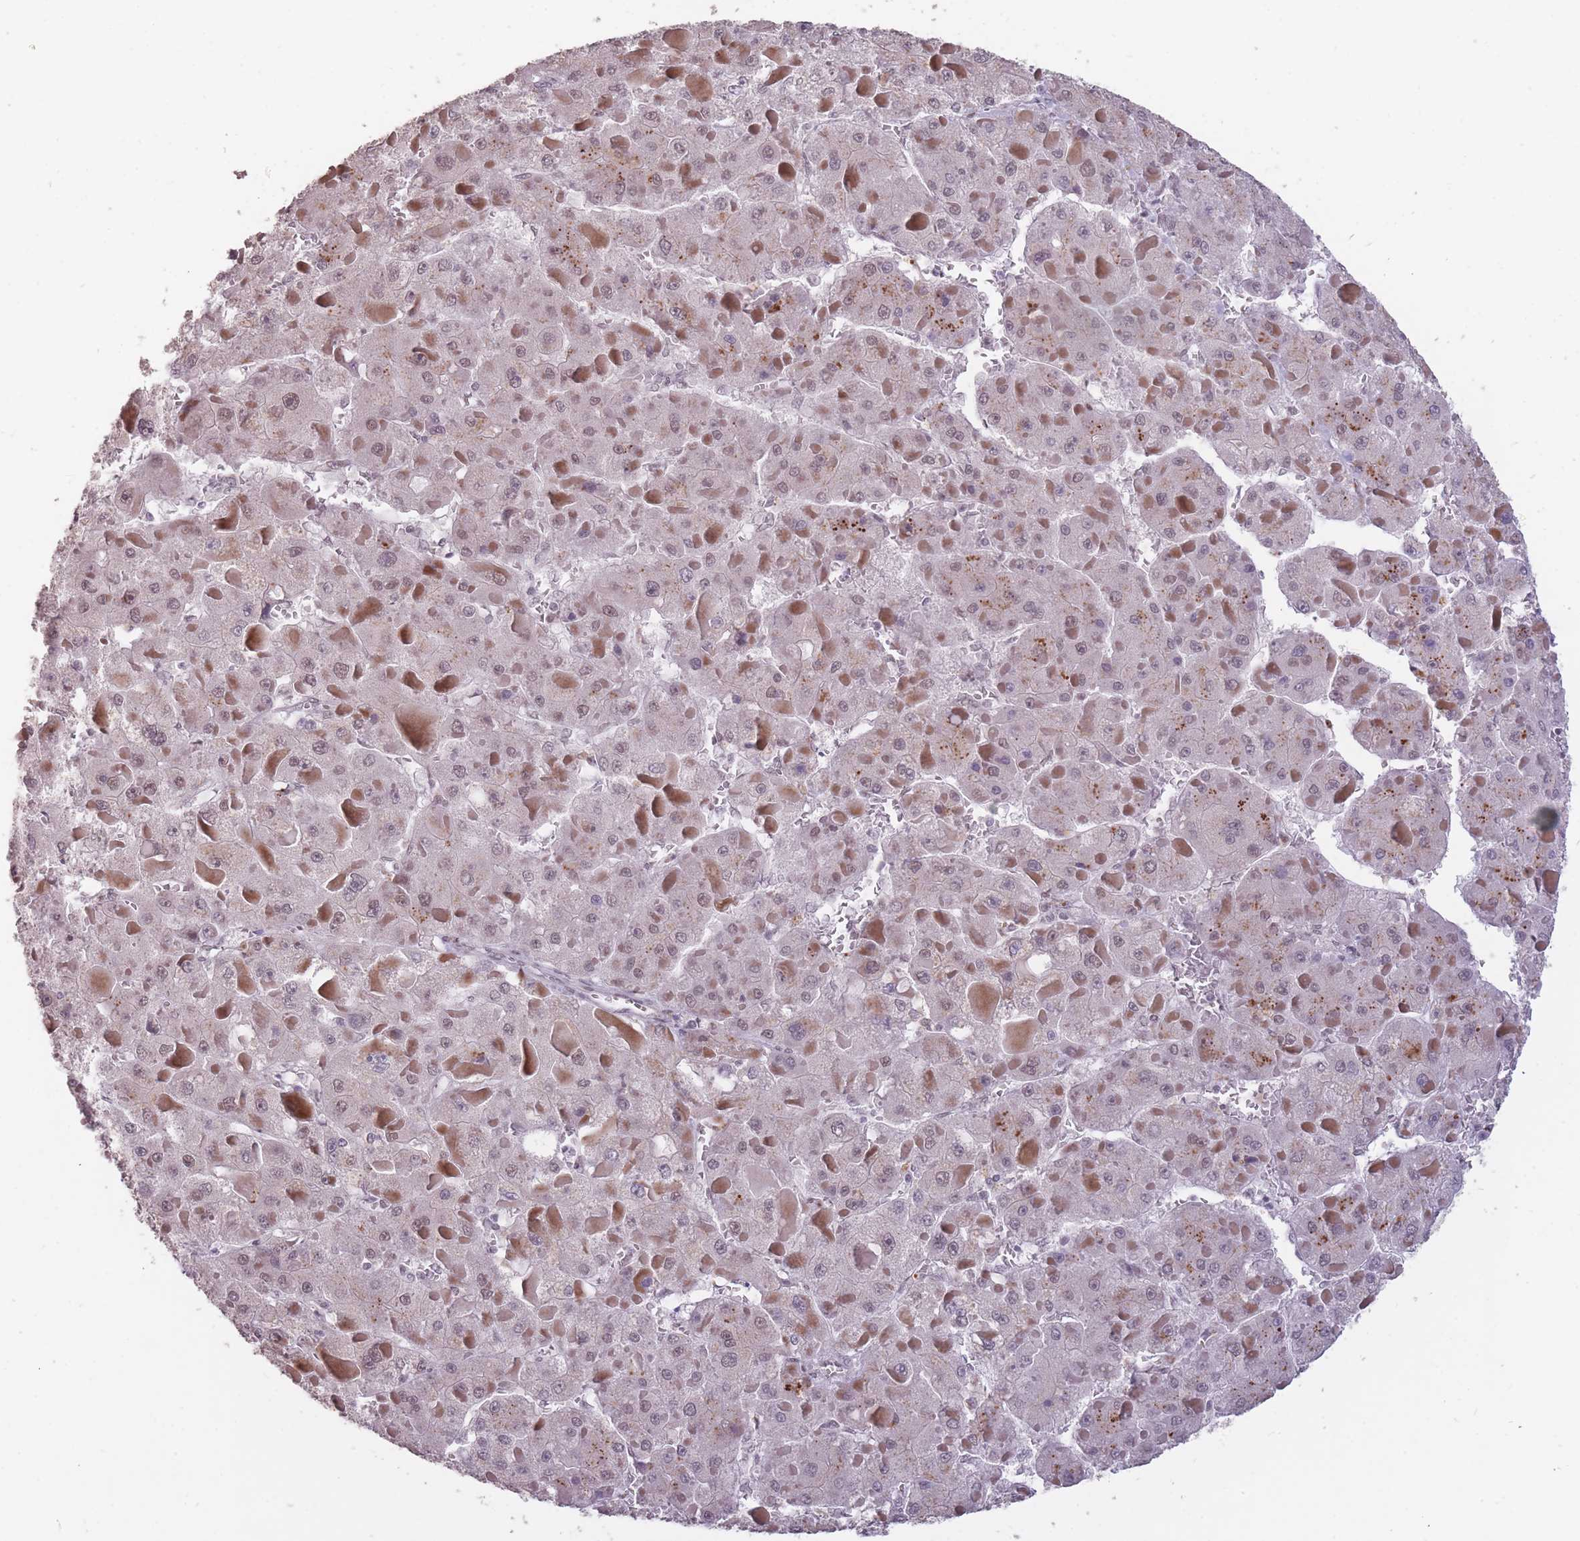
{"staining": {"intensity": "weak", "quantity": "<25%", "location": "nuclear"}, "tissue": "liver cancer", "cell_type": "Tumor cells", "image_type": "cancer", "snomed": [{"axis": "morphology", "description": "Carcinoma, Hepatocellular, NOS"}, {"axis": "topography", "description": "Liver"}], "caption": "Liver cancer was stained to show a protein in brown. There is no significant staining in tumor cells.", "gene": "HNRNPUL1", "patient": {"sex": "female", "age": 73}}